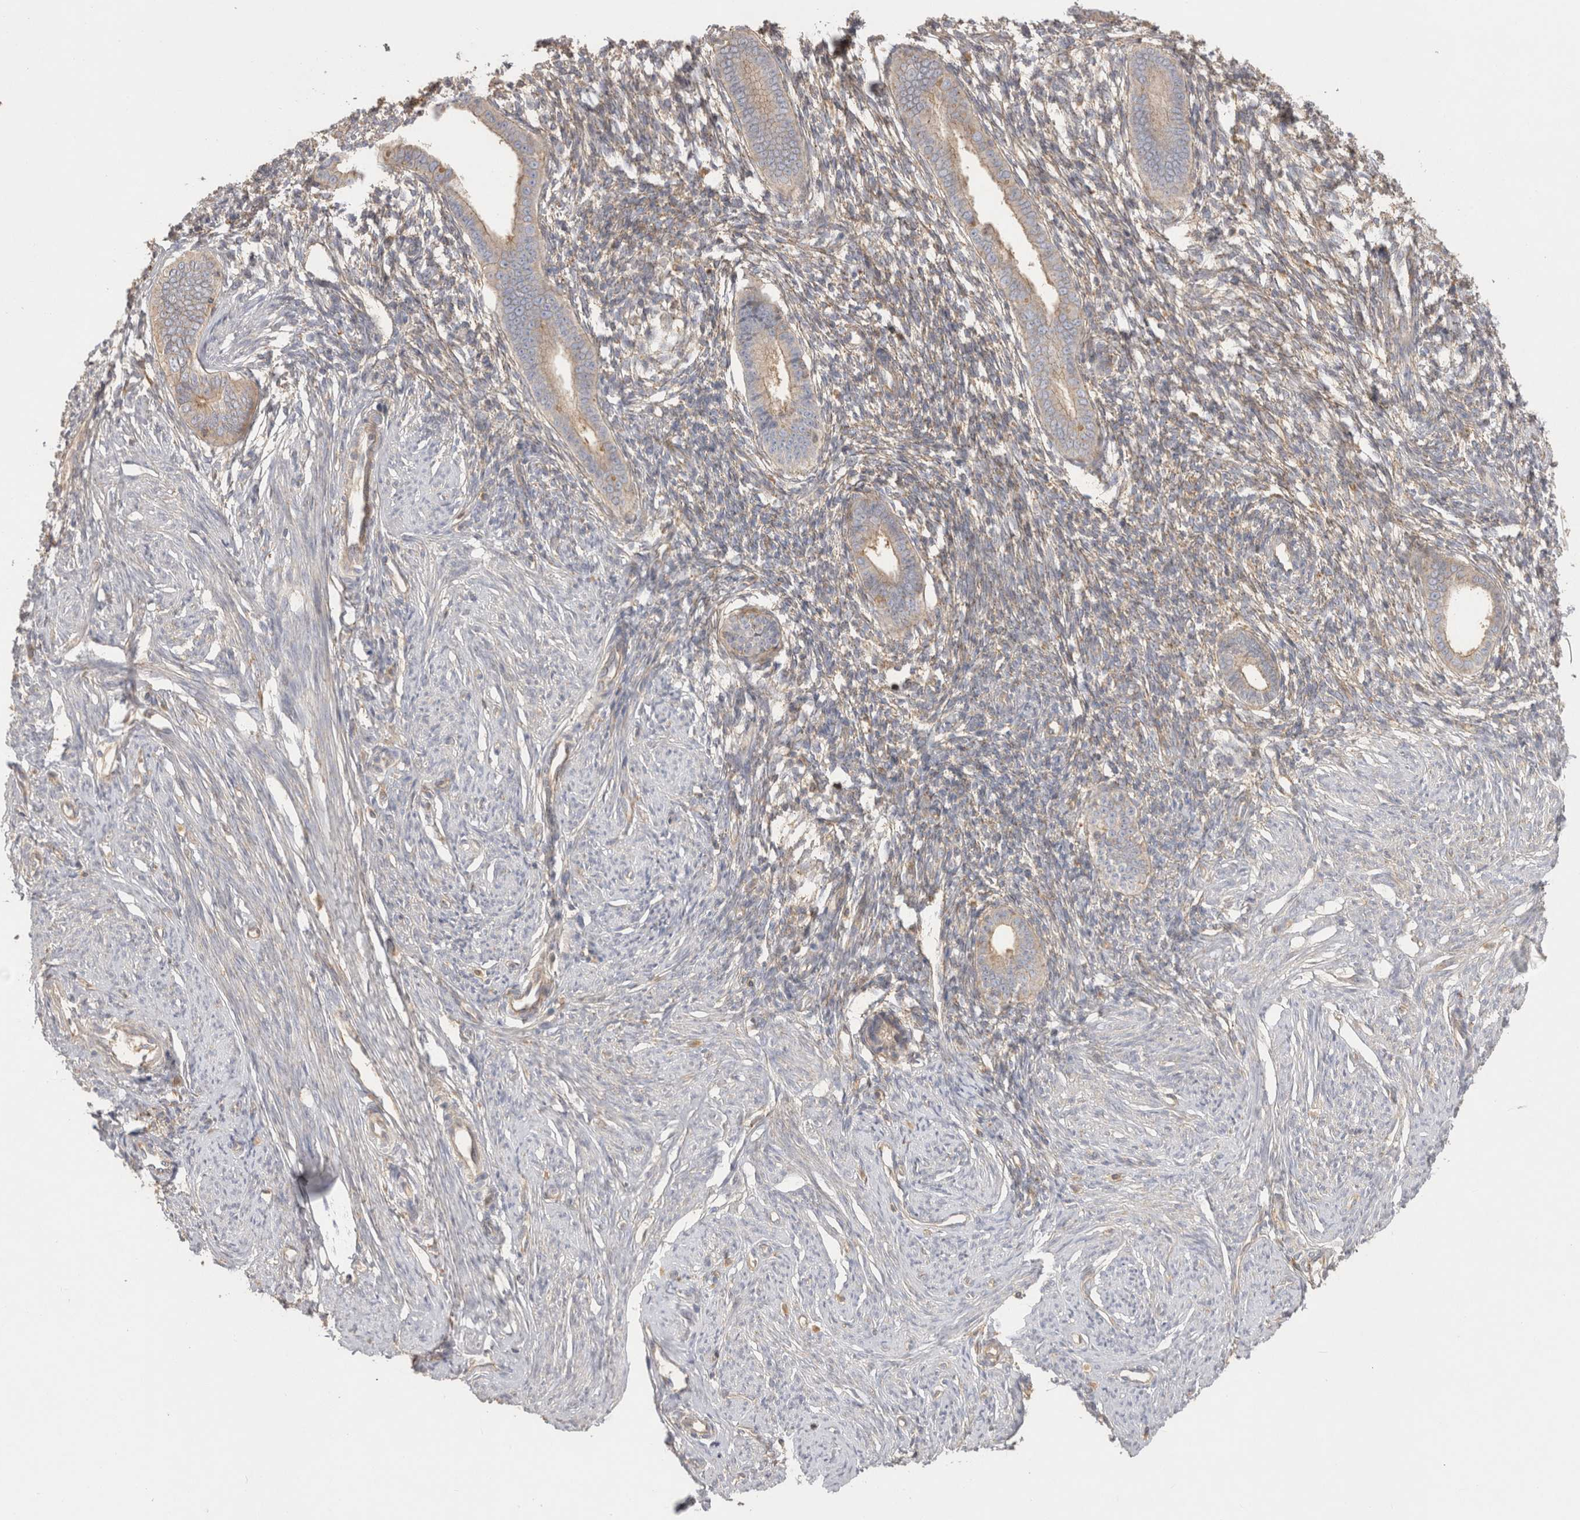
{"staining": {"intensity": "negative", "quantity": "none", "location": "none"}, "tissue": "endometrium", "cell_type": "Cells in endometrial stroma", "image_type": "normal", "snomed": [{"axis": "morphology", "description": "Normal tissue, NOS"}, {"axis": "topography", "description": "Endometrium"}], "caption": "This is an IHC histopathology image of benign endometrium. There is no expression in cells in endometrial stroma.", "gene": "CHMP6", "patient": {"sex": "female", "age": 56}}